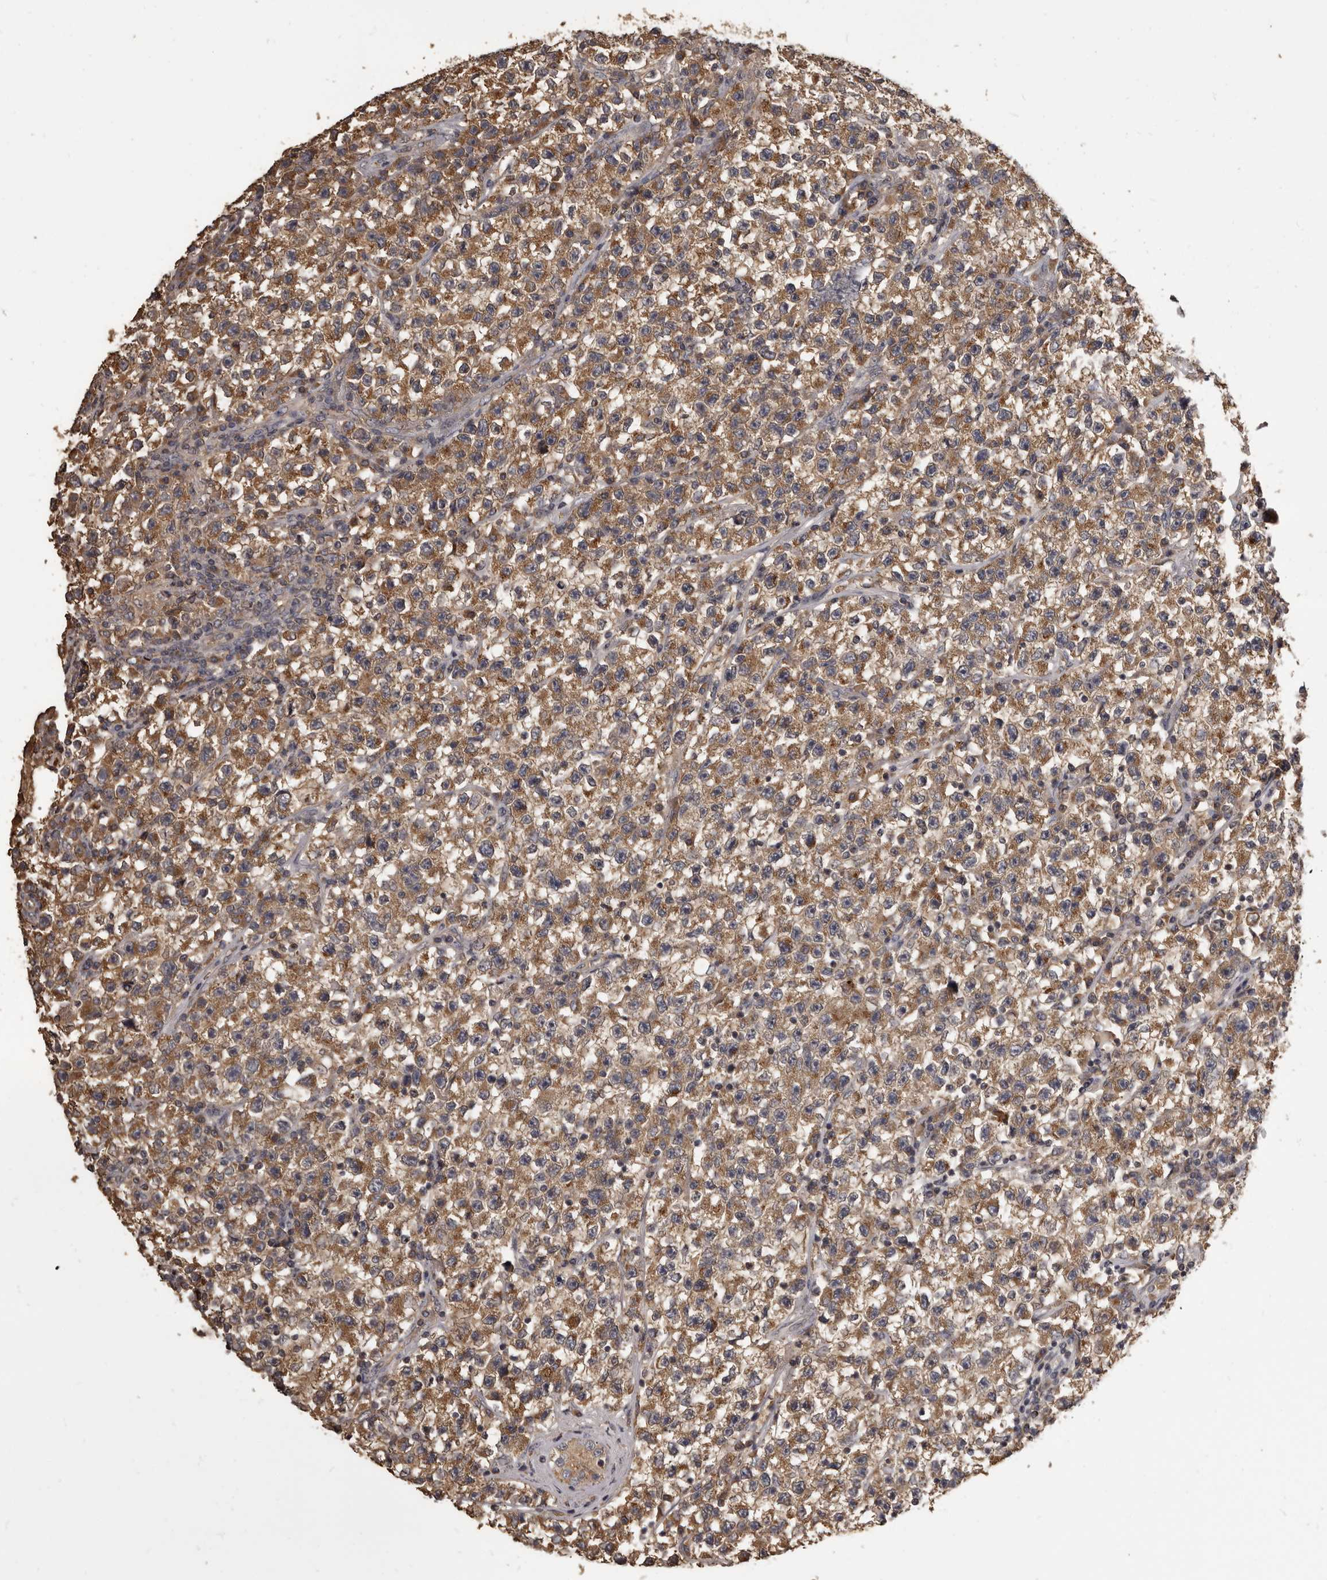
{"staining": {"intensity": "moderate", "quantity": ">75%", "location": "cytoplasmic/membranous"}, "tissue": "testis cancer", "cell_type": "Tumor cells", "image_type": "cancer", "snomed": [{"axis": "morphology", "description": "Seminoma, NOS"}, {"axis": "topography", "description": "Testis"}], "caption": "Protein staining by IHC displays moderate cytoplasmic/membranous expression in approximately >75% of tumor cells in testis seminoma. The staining was performed using DAB (3,3'-diaminobenzidine) to visualize the protein expression in brown, while the nuclei were stained in blue with hematoxylin (Magnification: 20x).", "gene": "MGAT5", "patient": {"sex": "male", "age": 22}}